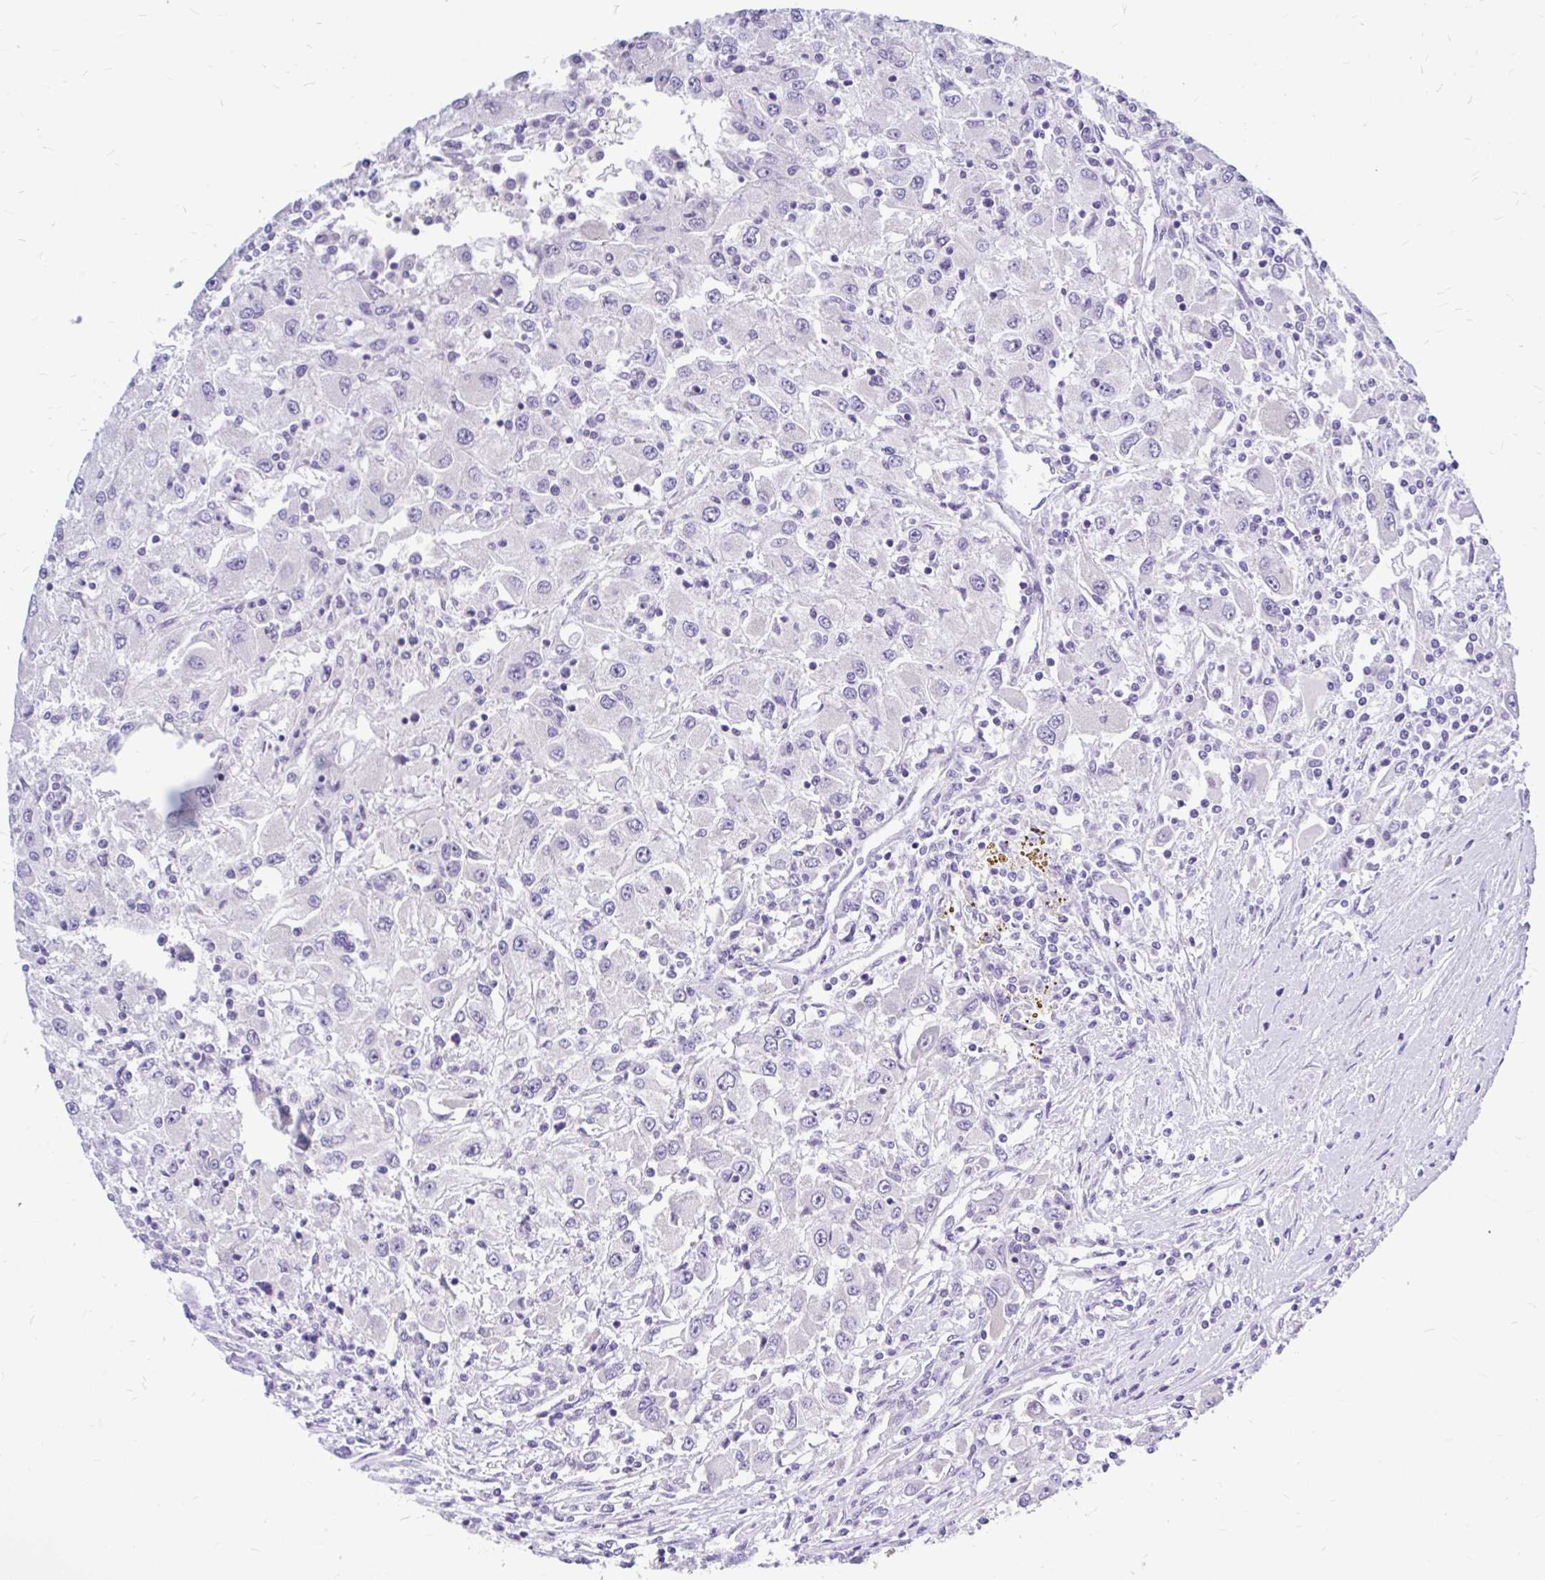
{"staining": {"intensity": "negative", "quantity": "none", "location": "none"}, "tissue": "renal cancer", "cell_type": "Tumor cells", "image_type": "cancer", "snomed": [{"axis": "morphology", "description": "Adenocarcinoma, NOS"}, {"axis": "topography", "description": "Kidney"}], "caption": "Immunohistochemical staining of human adenocarcinoma (renal) reveals no significant positivity in tumor cells.", "gene": "MAP1LC3A", "patient": {"sex": "female", "age": 67}}